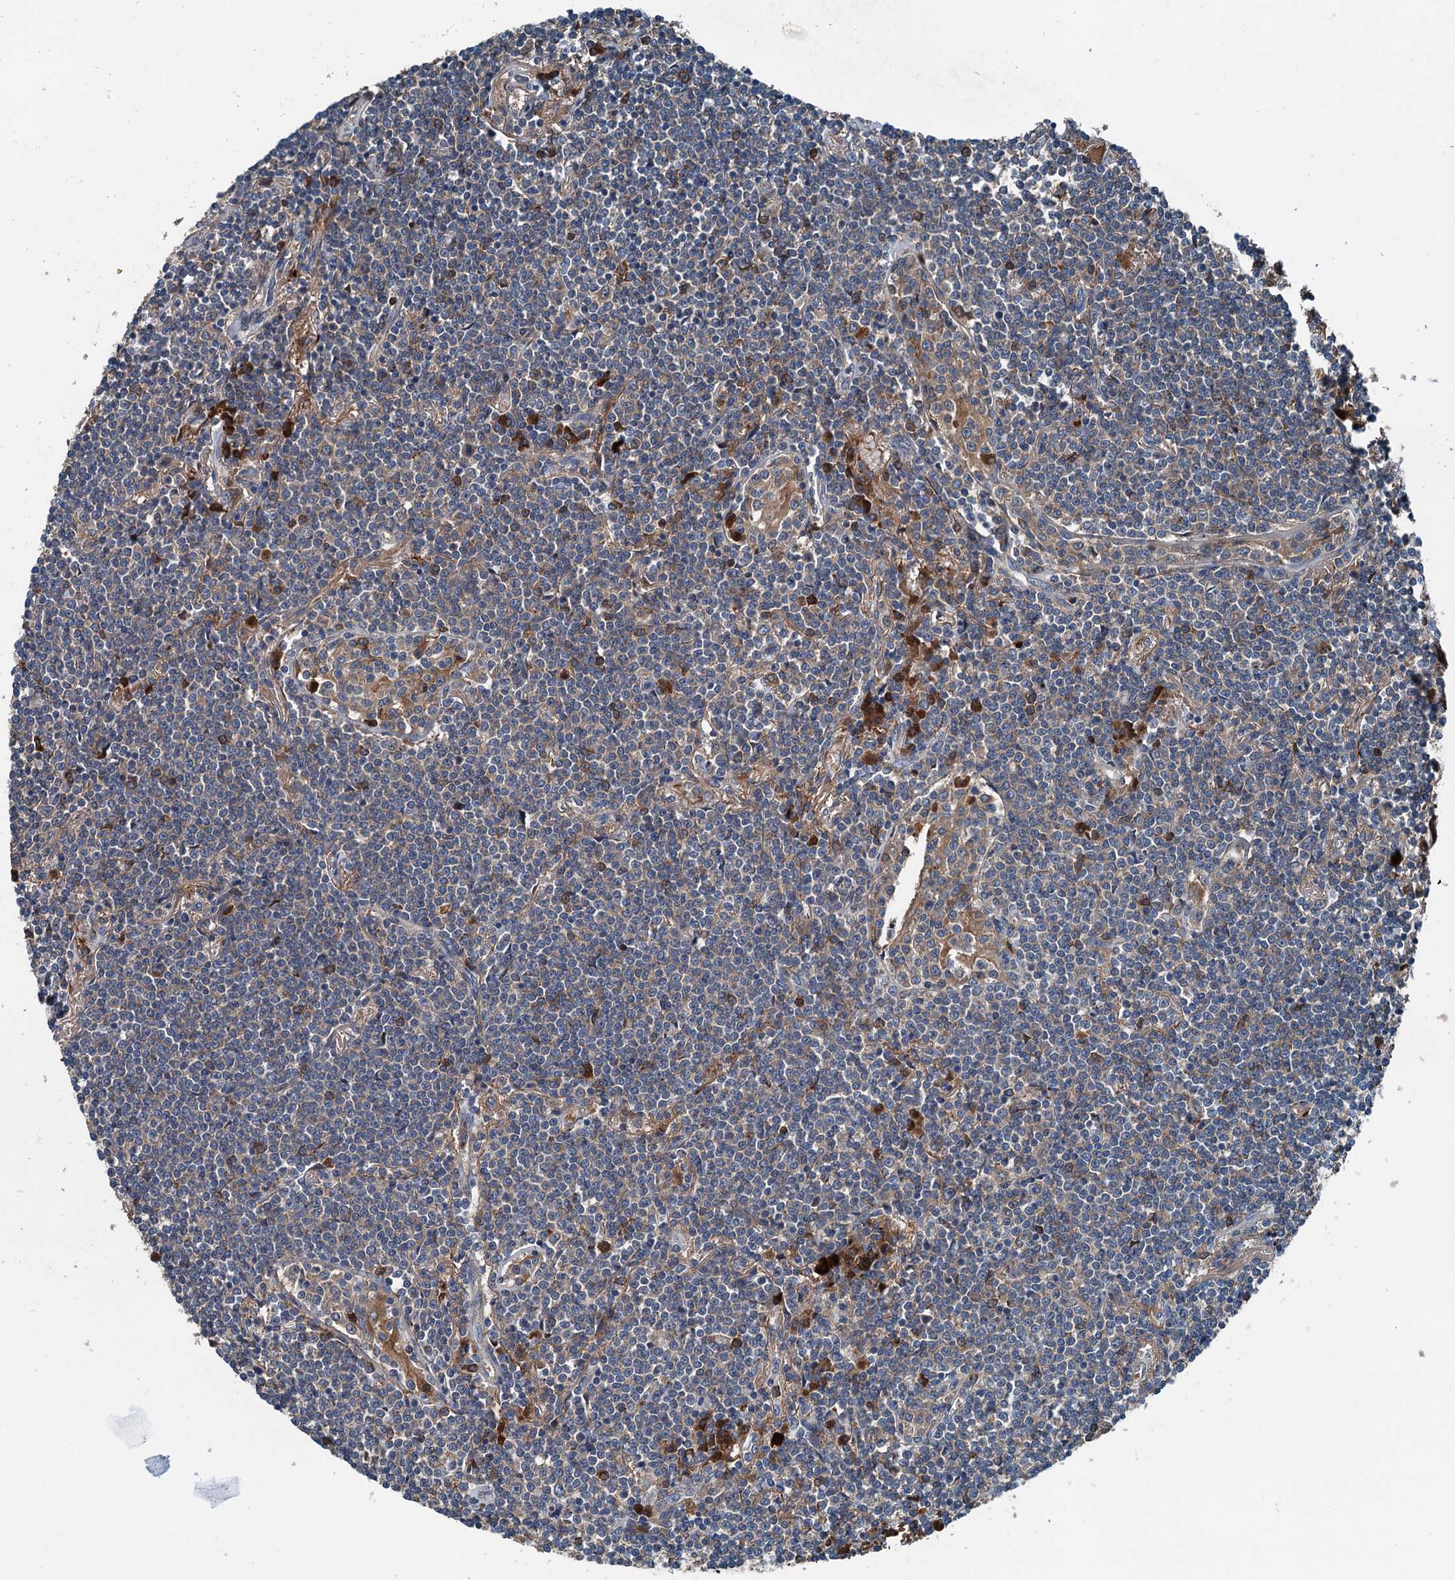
{"staining": {"intensity": "negative", "quantity": "none", "location": "none"}, "tissue": "lymphoma", "cell_type": "Tumor cells", "image_type": "cancer", "snomed": [{"axis": "morphology", "description": "Malignant lymphoma, non-Hodgkin's type, Low grade"}, {"axis": "topography", "description": "Lung"}], "caption": "An IHC image of lymphoma is shown. There is no staining in tumor cells of lymphoma.", "gene": "PDSS1", "patient": {"sex": "female", "age": 71}}